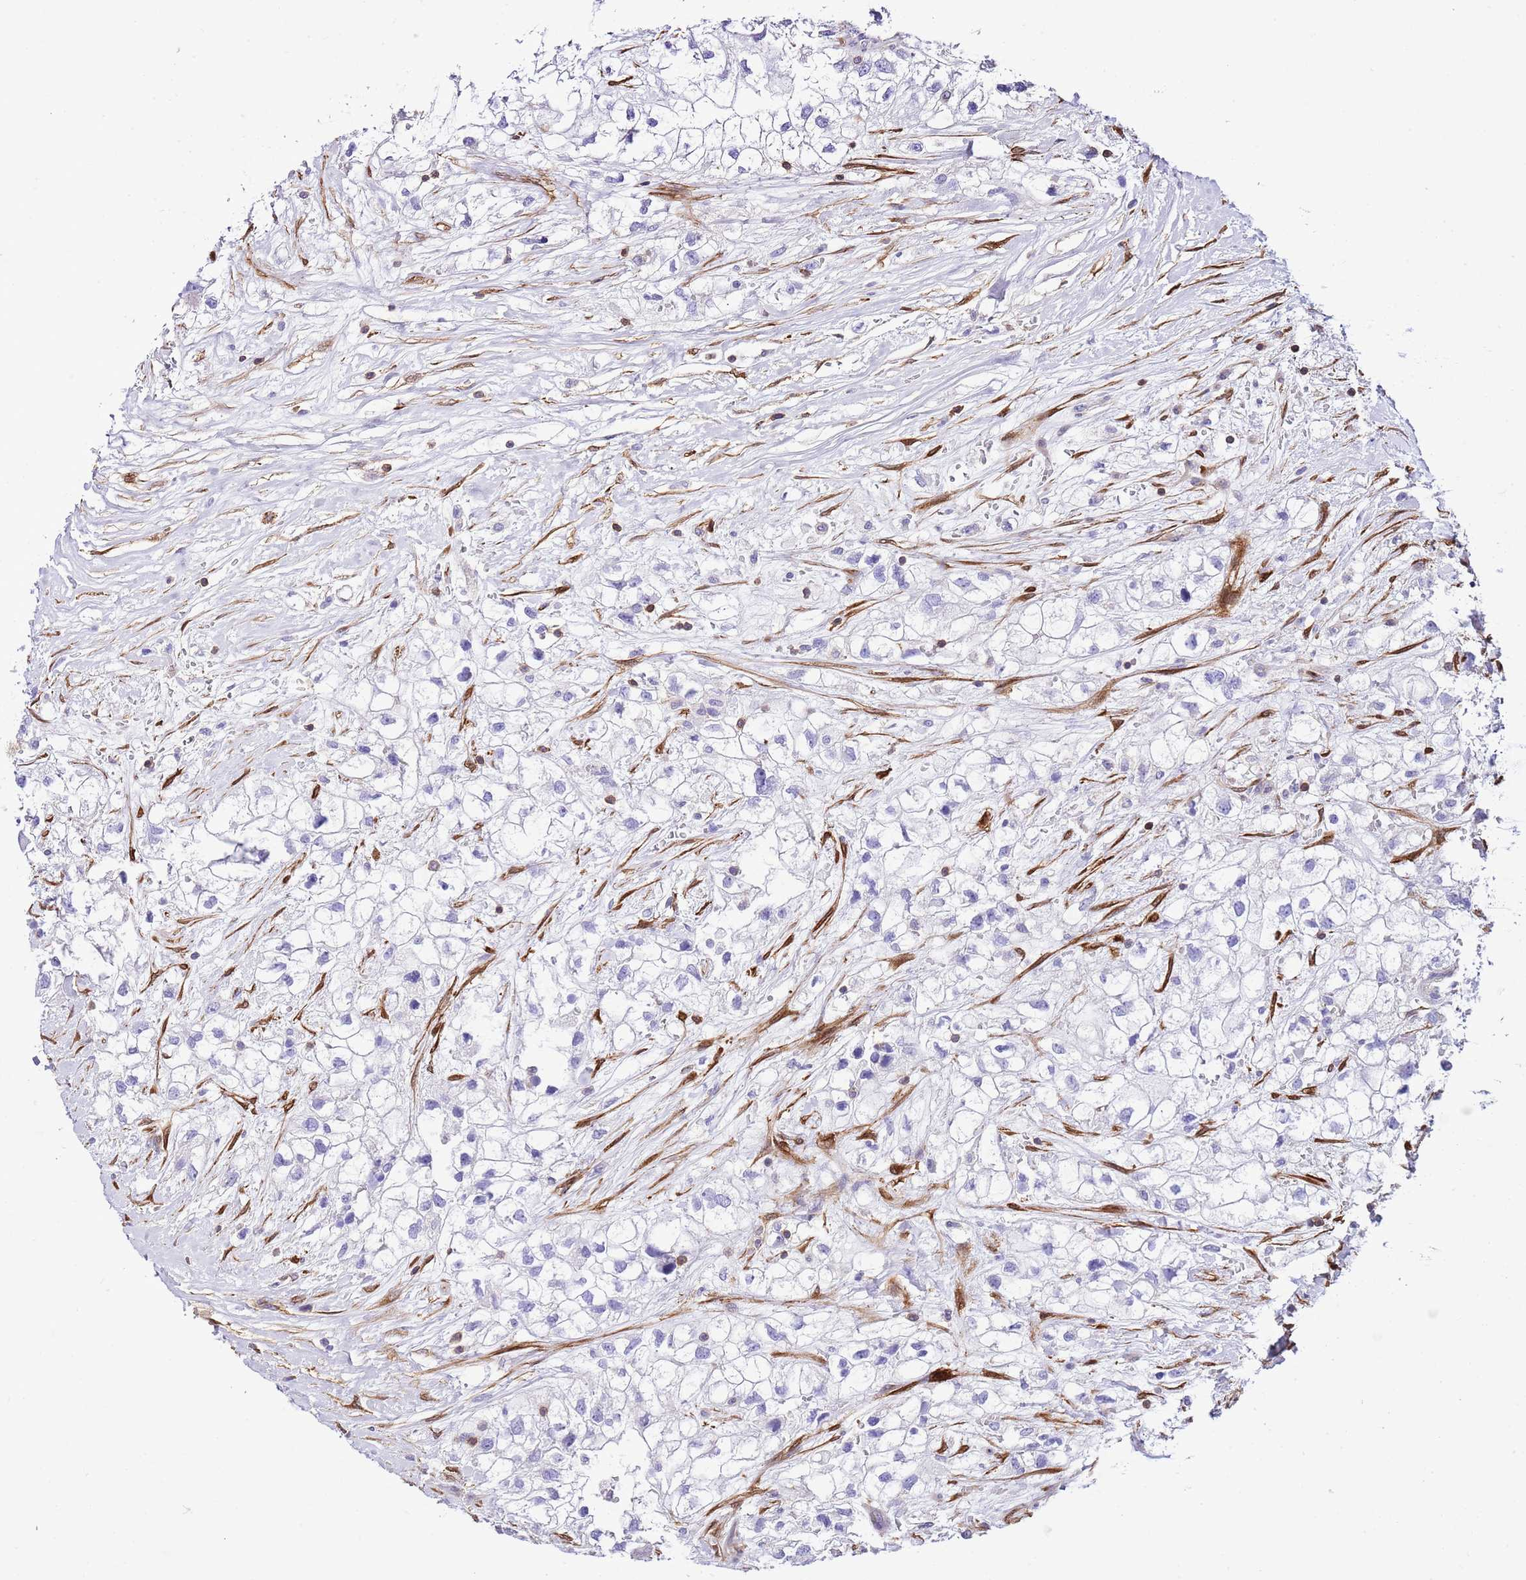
{"staining": {"intensity": "negative", "quantity": "none", "location": "none"}, "tissue": "renal cancer", "cell_type": "Tumor cells", "image_type": "cancer", "snomed": [{"axis": "morphology", "description": "Adenocarcinoma, NOS"}, {"axis": "topography", "description": "Kidney"}], "caption": "There is no significant staining in tumor cells of renal cancer. Nuclei are stained in blue.", "gene": "CNN2", "patient": {"sex": "male", "age": 59}}